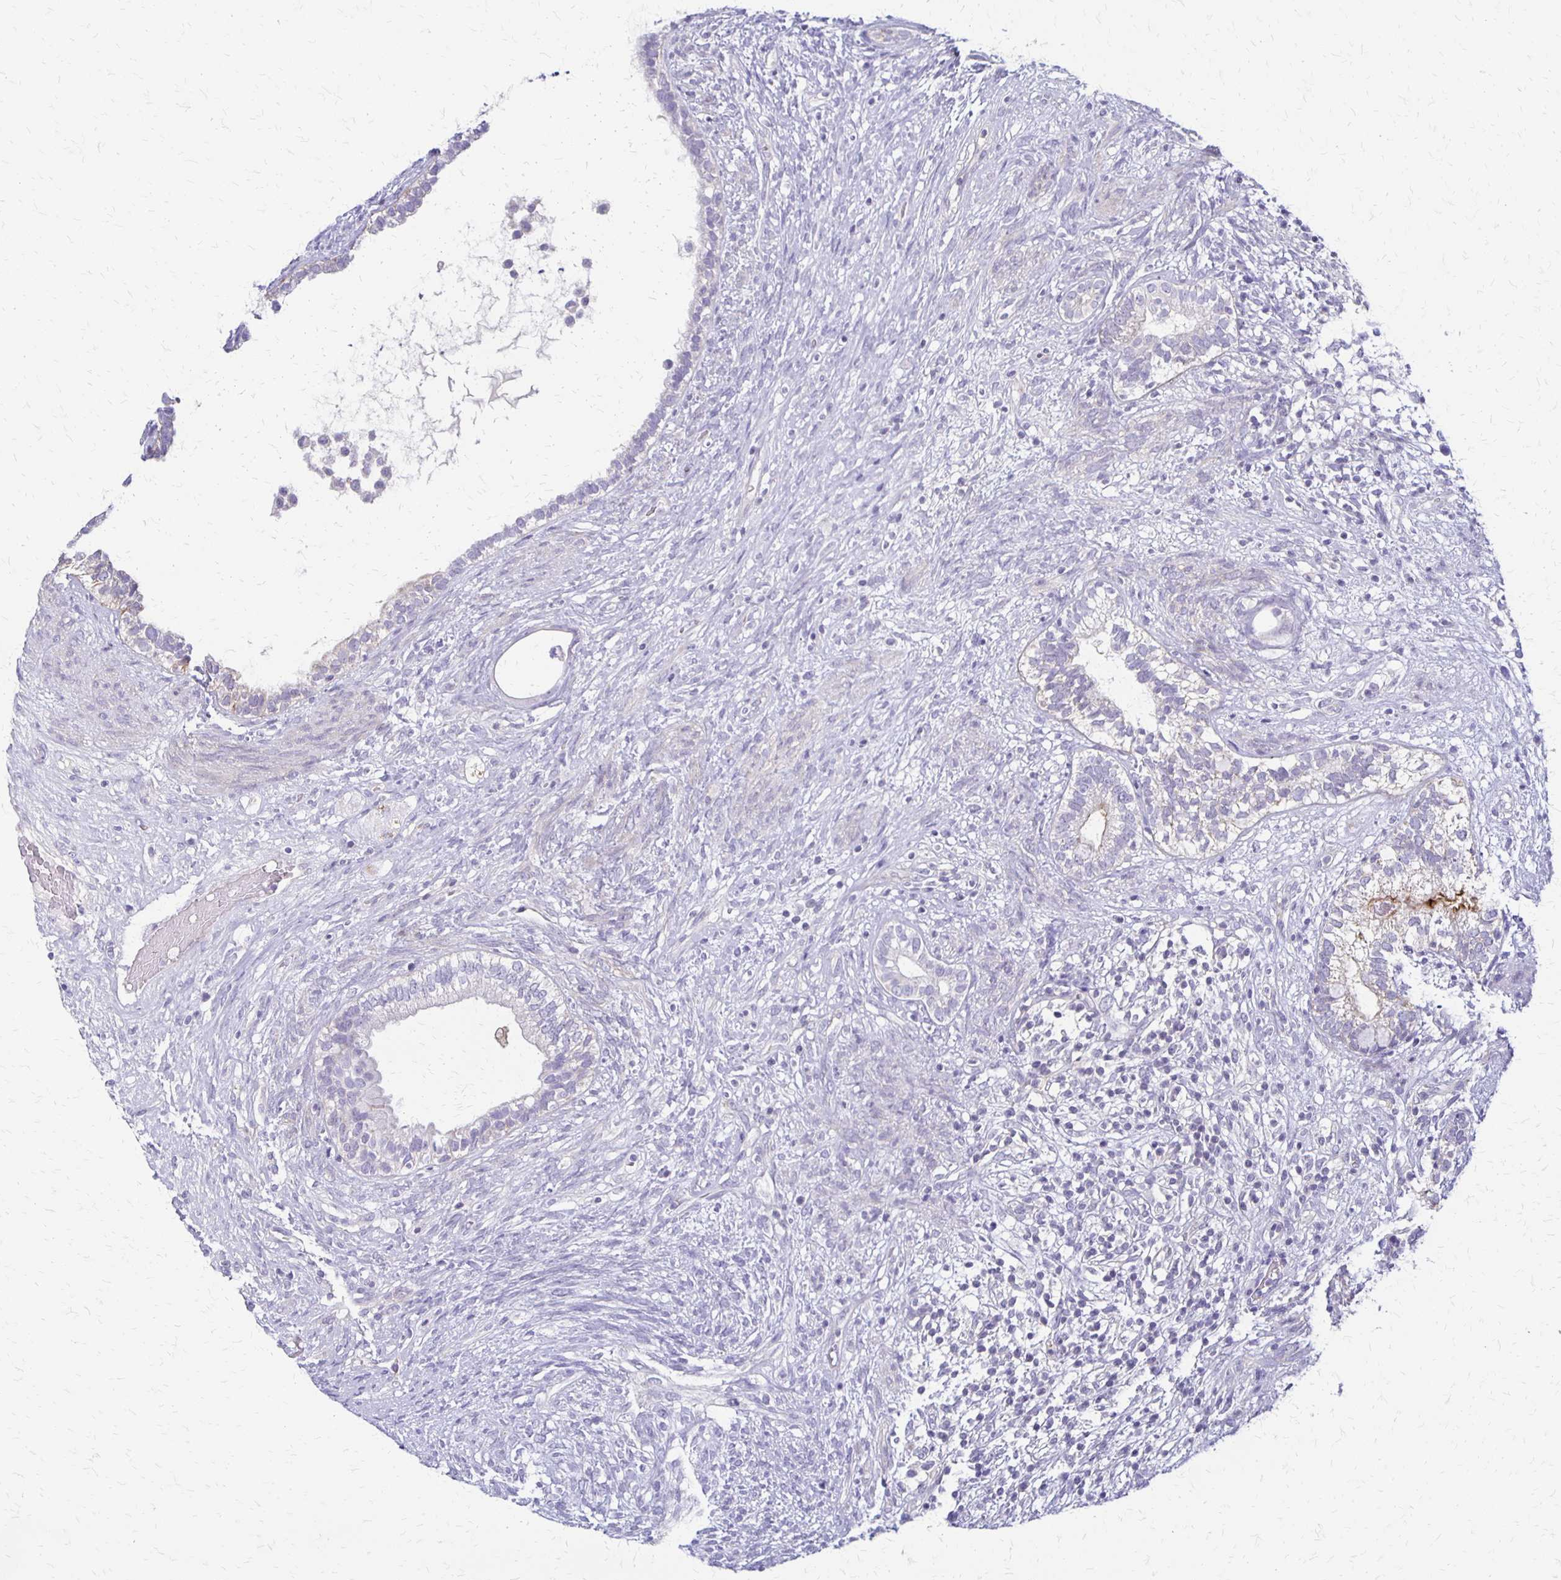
{"staining": {"intensity": "negative", "quantity": "none", "location": "none"}, "tissue": "testis cancer", "cell_type": "Tumor cells", "image_type": "cancer", "snomed": [{"axis": "morphology", "description": "Seminoma, NOS"}, {"axis": "morphology", "description": "Carcinoma, Embryonal, NOS"}, {"axis": "topography", "description": "Testis"}], "caption": "Human testis cancer stained for a protein using IHC reveals no positivity in tumor cells.", "gene": "RHOC", "patient": {"sex": "male", "age": 41}}